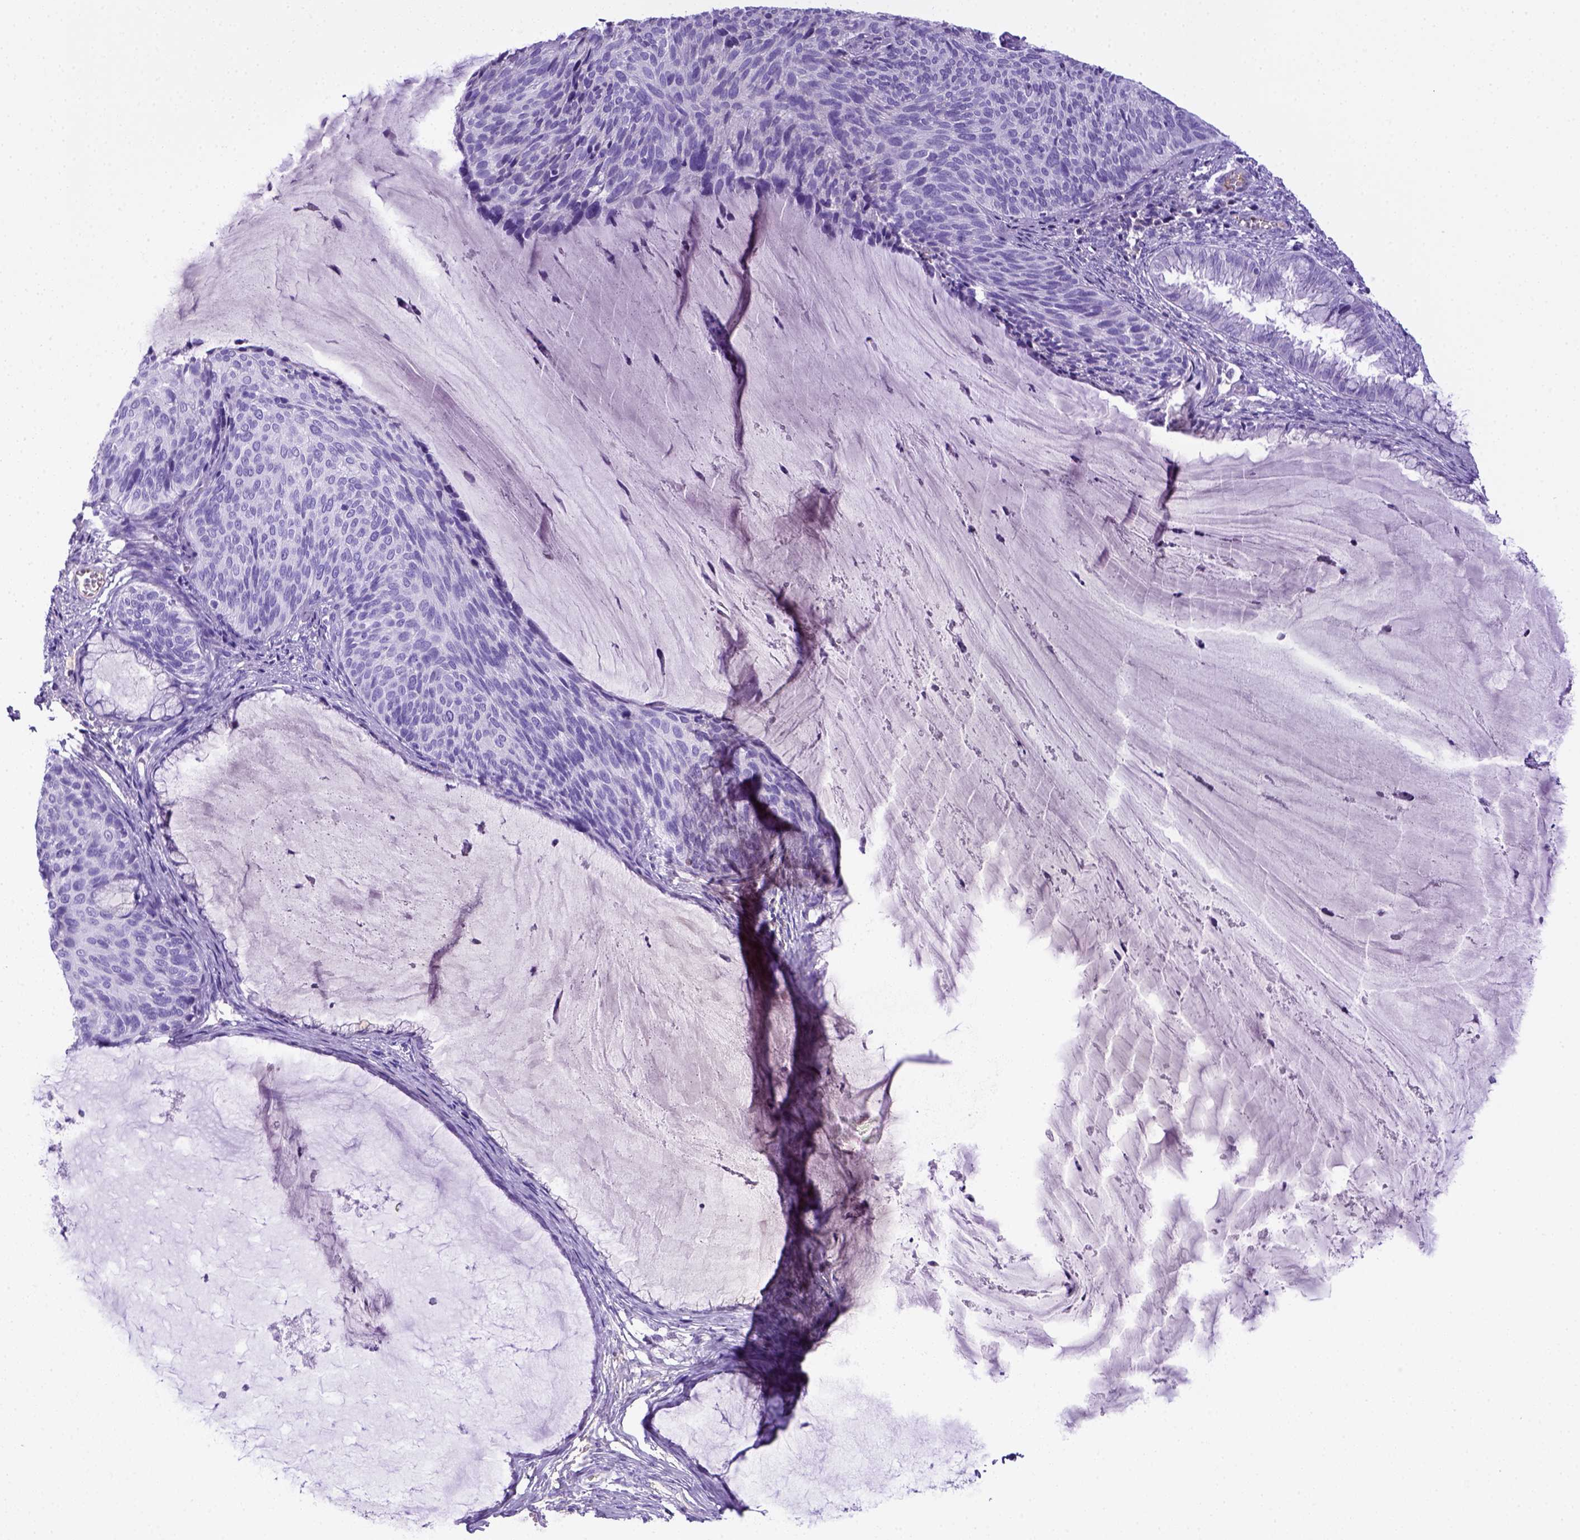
{"staining": {"intensity": "negative", "quantity": "none", "location": "none"}, "tissue": "cervical cancer", "cell_type": "Tumor cells", "image_type": "cancer", "snomed": [{"axis": "morphology", "description": "Squamous cell carcinoma, NOS"}, {"axis": "topography", "description": "Cervix"}], "caption": "An image of human cervical cancer is negative for staining in tumor cells.", "gene": "ITIH4", "patient": {"sex": "female", "age": 36}}